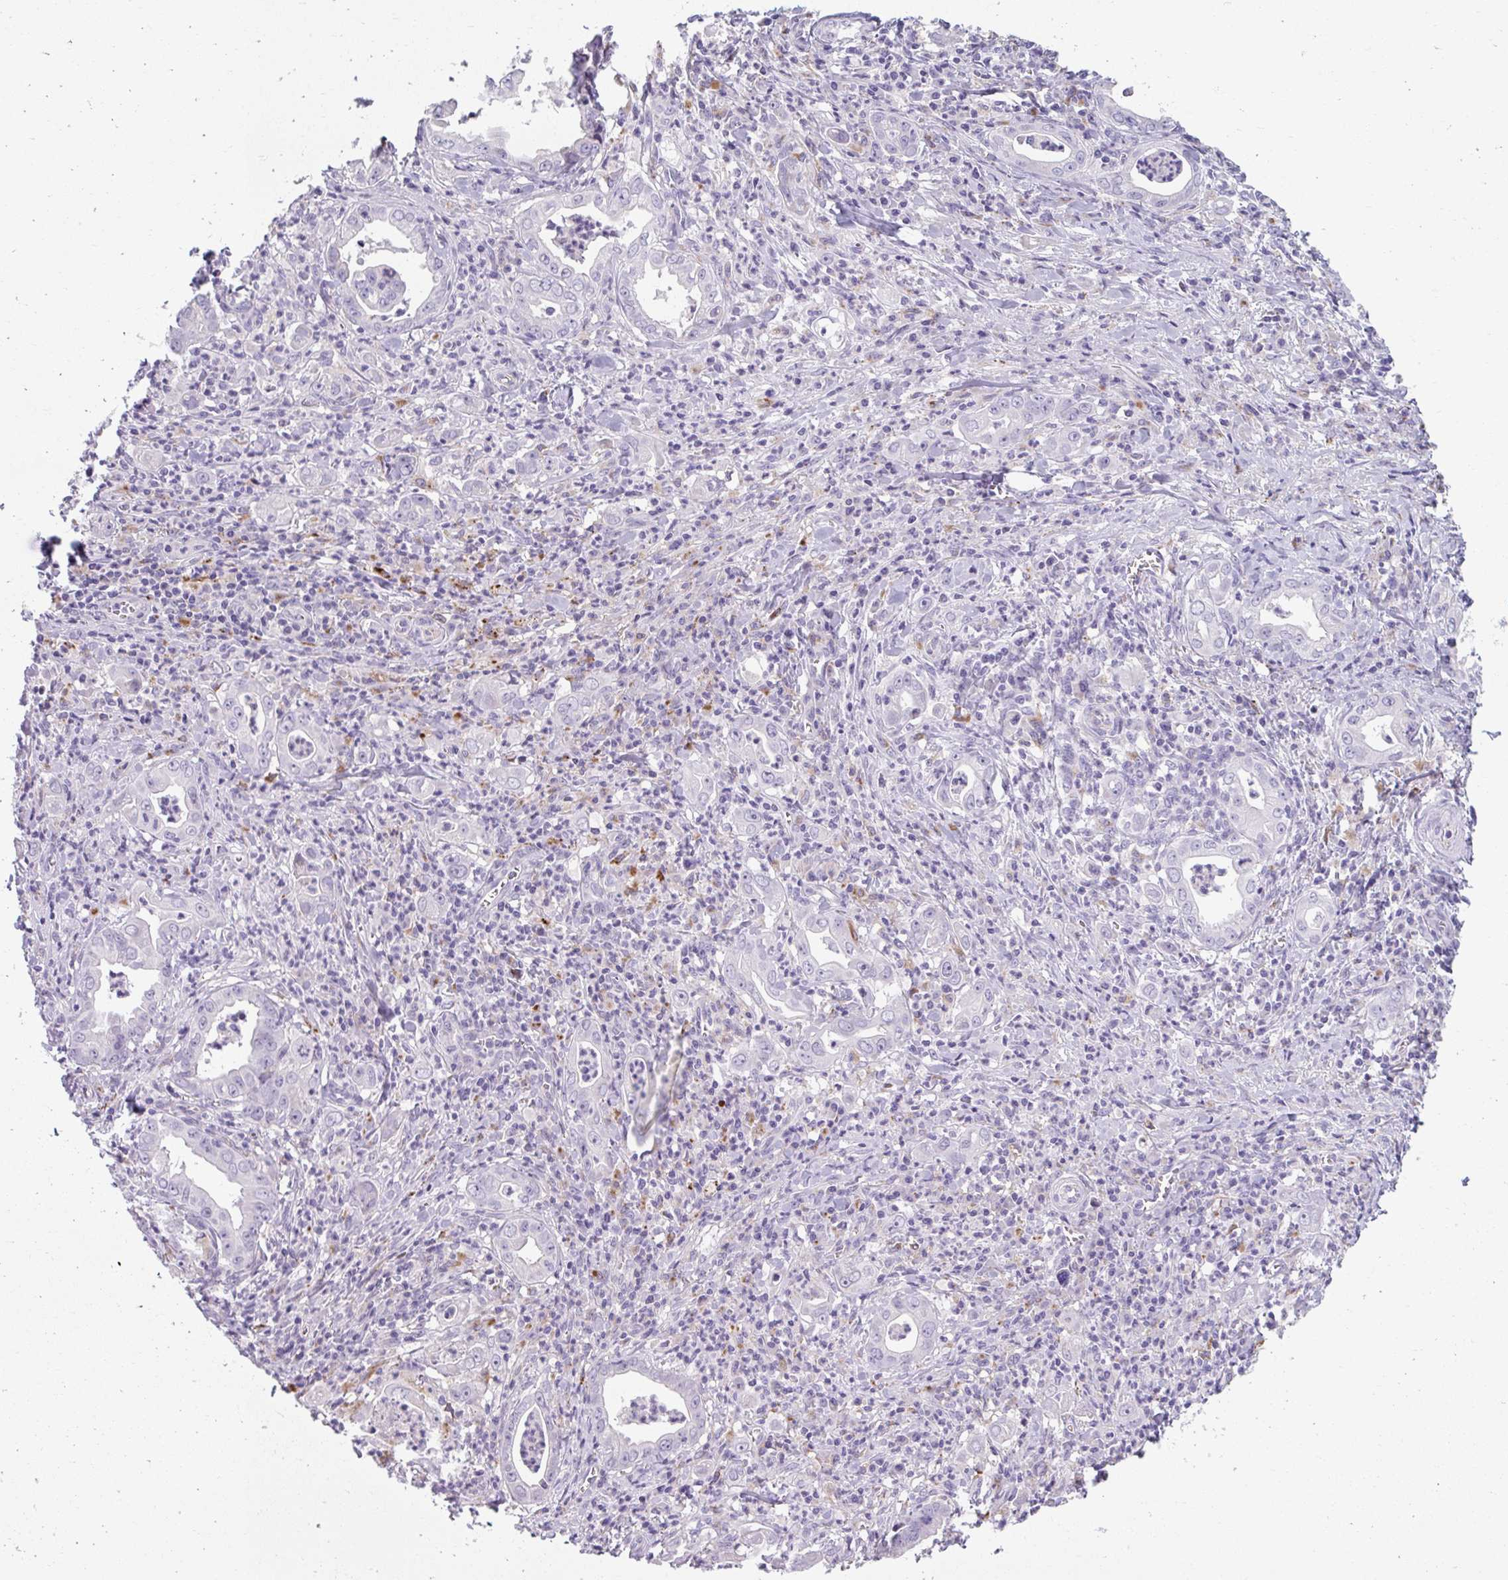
{"staining": {"intensity": "negative", "quantity": "none", "location": "none"}, "tissue": "stomach cancer", "cell_type": "Tumor cells", "image_type": "cancer", "snomed": [{"axis": "morphology", "description": "Adenocarcinoma, NOS"}, {"axis": "topography", "description": "Stomach, upper"}], "caption": "DAB (3,3'-diaminobenzidine) immunohistochemical staining of human stomach cancer displays no significant expression in tumor cells.", "gene": "EIF1AD", "patient": {"sex": "female", "age": 79}}